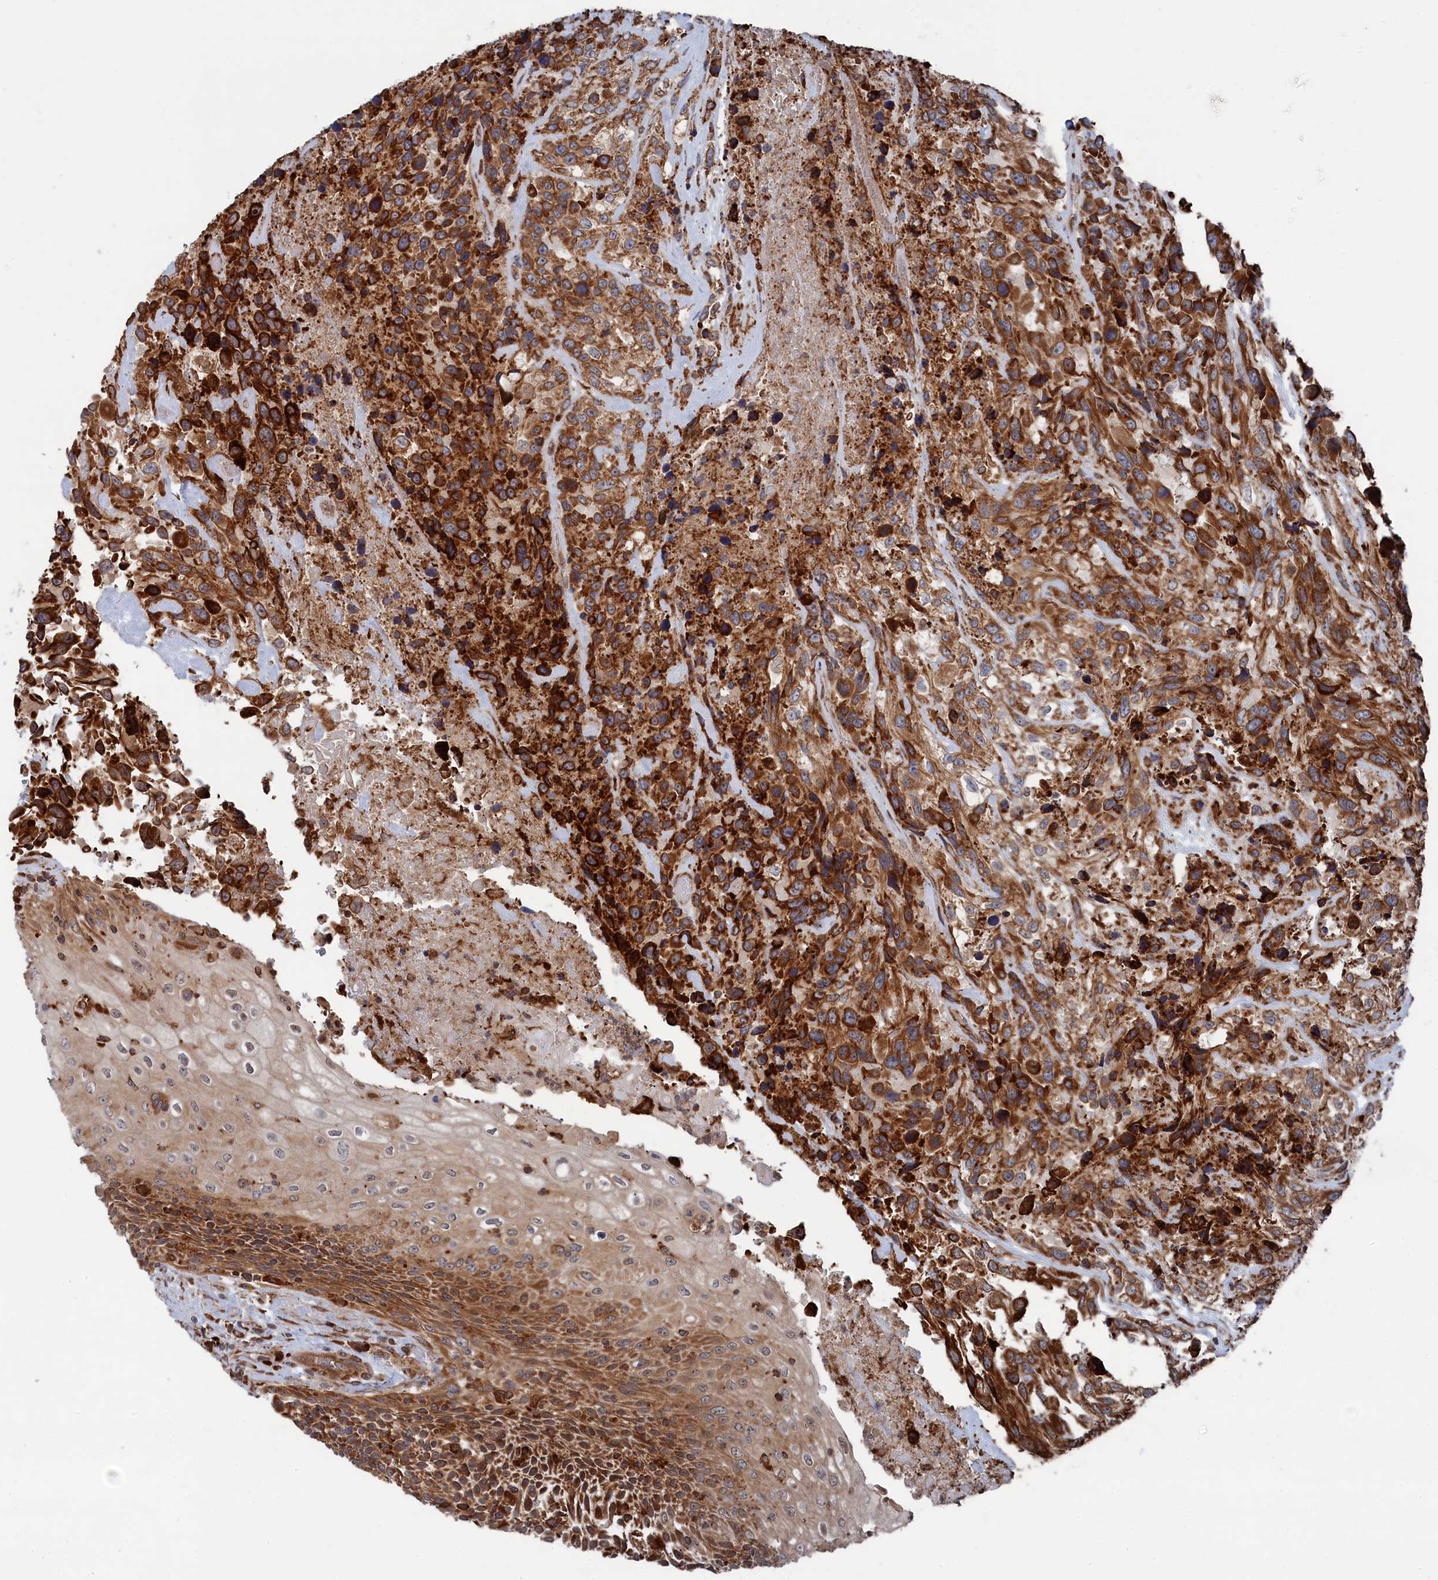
{"staining": {"intensity": "strong", "quantity": ">75%", "location": "cytoplasmic/membranous"}, "tissue": "urothelial cancer", "cell_type": "Tumor cells", "image_type": "cancer", "snomed": [{"axis": "morphology", "description": "Urothelial carcinoma, High grade"}, {"axis": "topography", "description": "Urinary bladder"}], "caption": "Urothelial cancer stained with a brown dye displays strong cytoplasmic/membranous positive expression in about >75% of tumor cells.", "gene": "BPIFB6", "patient": {"sex": "female", "age": 70}}